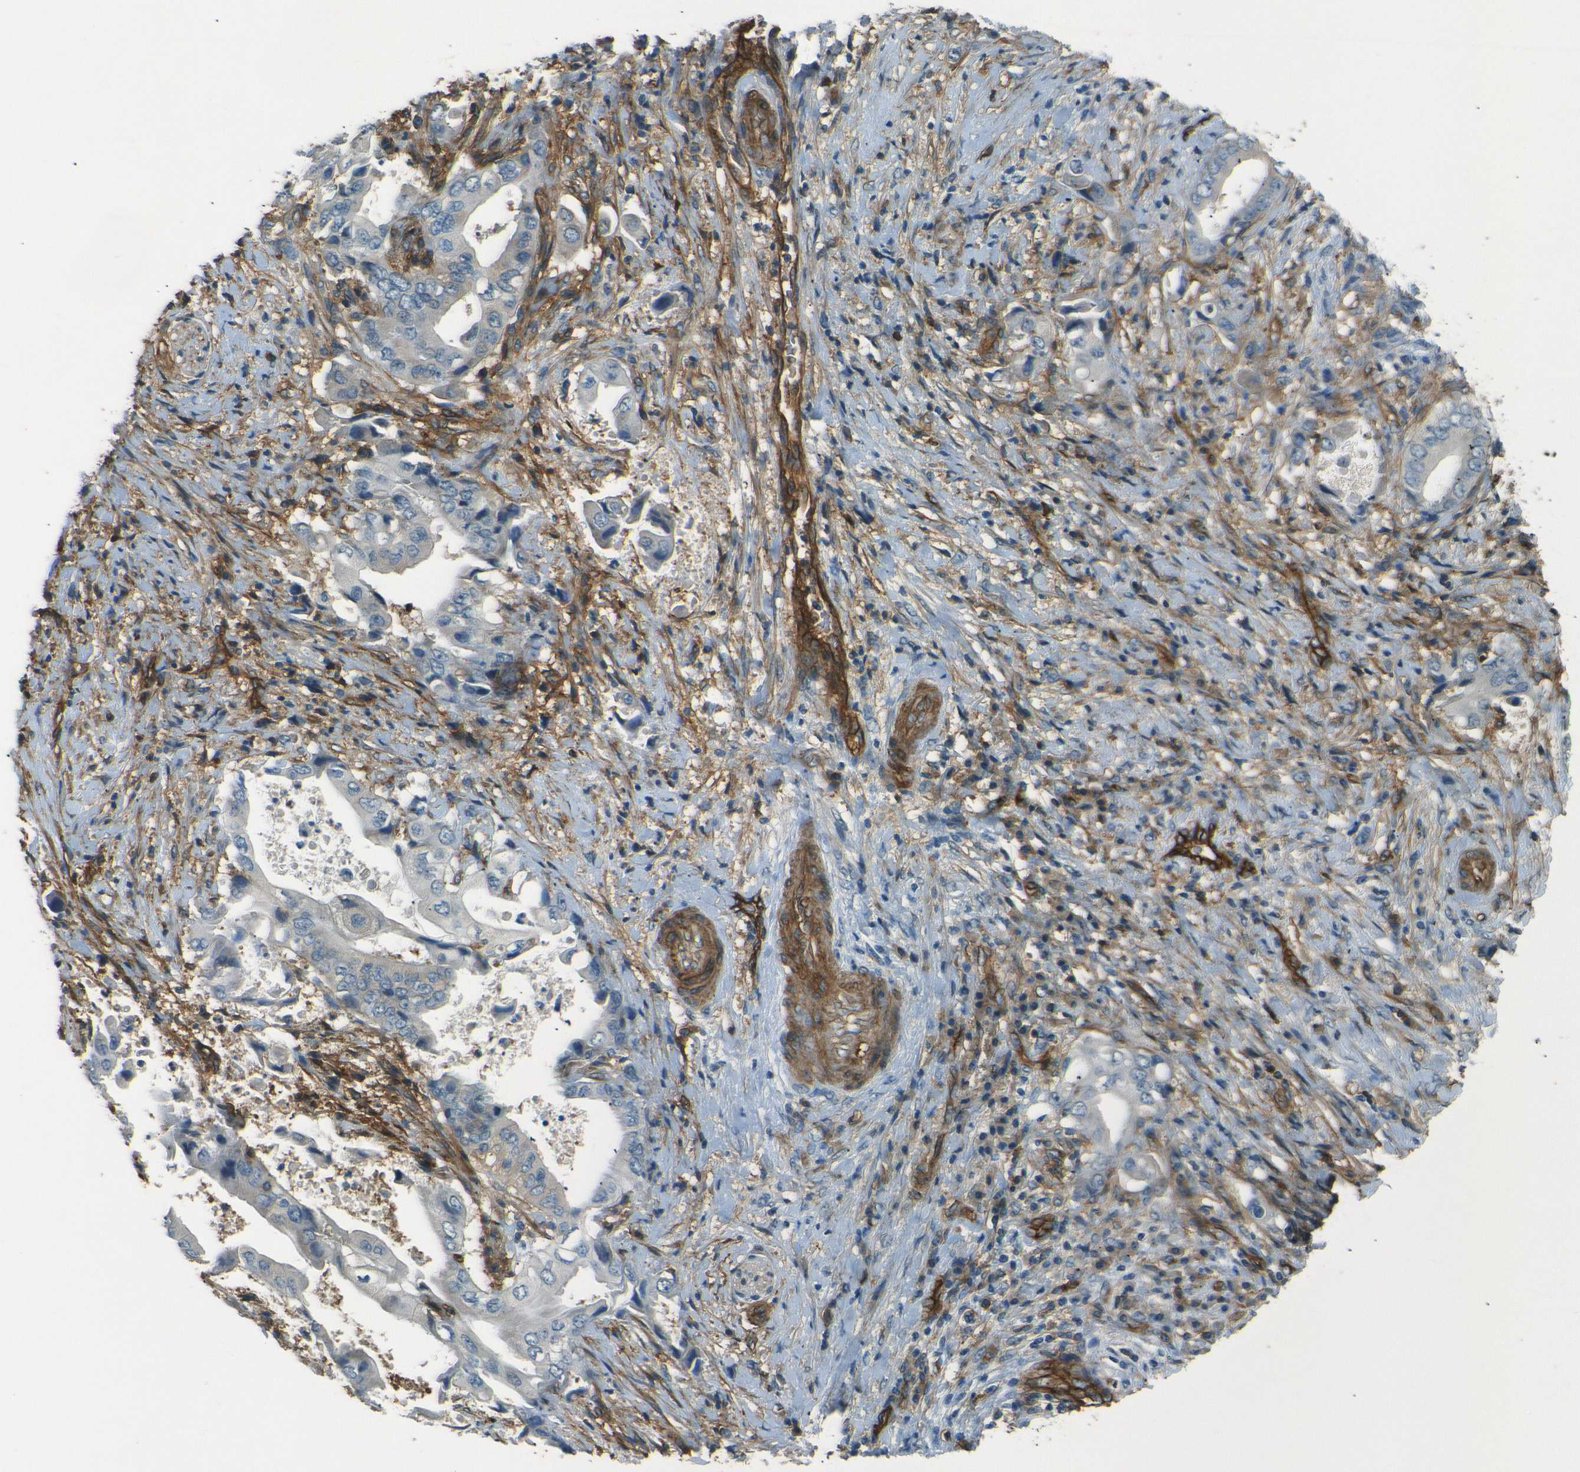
{"staining": {"intensity": "weak", "quantity": "25%-75%", "location": "cytoplasmic/membranous"}, "tissue": "liver cancer", "cell_type": "Tumor cells", "image_type": "cancer", "snomed": [{"axis": "morphology", "description": "Cholangiocarcinoma"}, {"axis": "topography", "description": "Liver"}], "caption": "High-power microscopy captured an immunohistochemistry micrograph of cholangiocarcinoma (liver), revealing weak cytoplasmic/membranous staining in about 25%-75% of tumor cells.", "gene": "ENTPD1", "patient": {"sex": "male", "age": 58}}